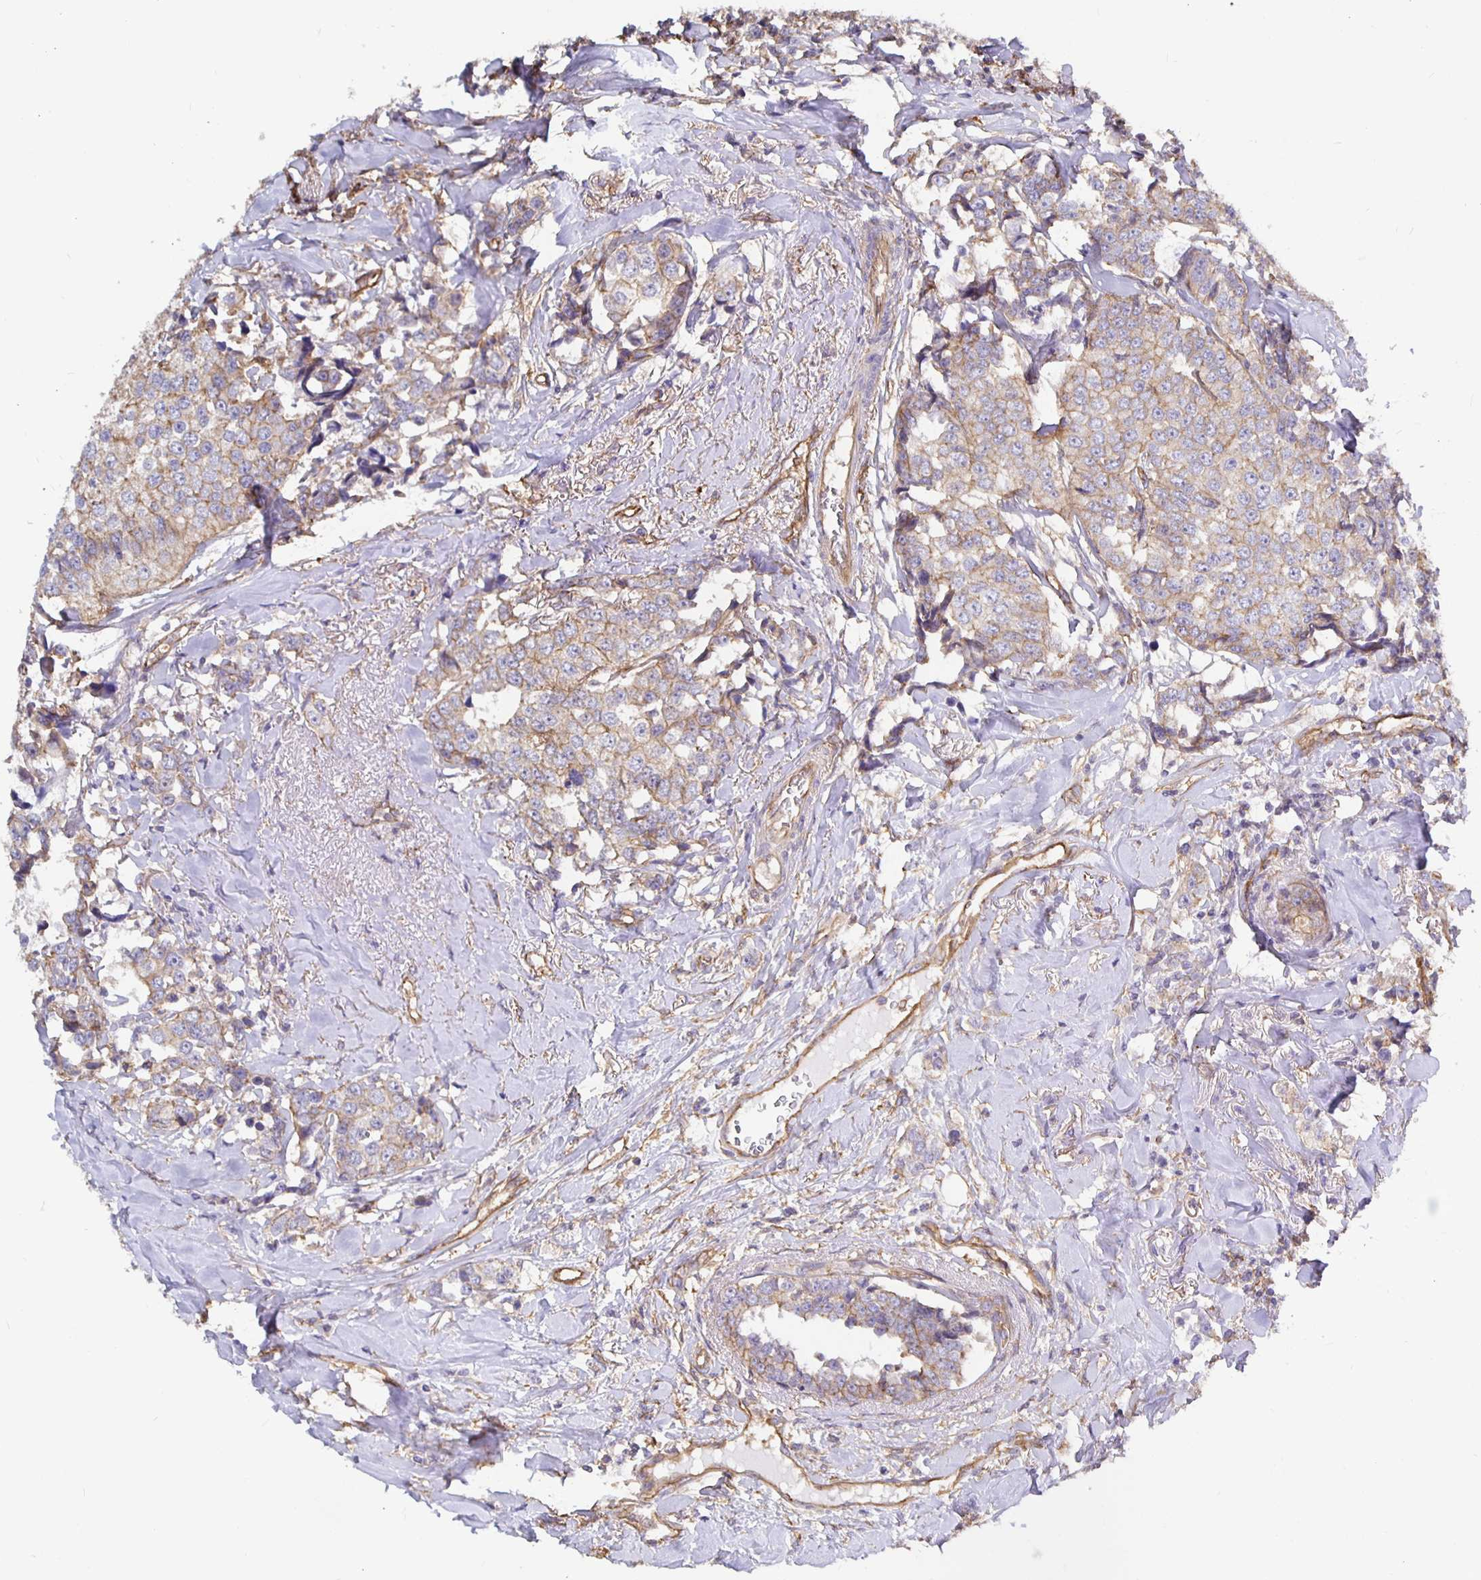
{"staining": {"intensity": "weak", "quantity": "25%-75%", "location": "cytoplasmic/membranous"}, "tissue": "breast cancer", "cell_type": "Tumor cells", "image_type": "cancer", "snomed": [{"axis": "morphology", "description": "Duct carcinoma"}, {"axis": "topography", "description": "Breast"}], "caption": "A high-resolution photomicrograph shows immunohistochemistry staining of intraductal carcinoma (breast), which reveals weak cytoplasmic/membranous positivity in approximately 25%-75% of tumor cells. (DAB (3,3'-diaminobenzidine) IHC with brightfield microscopy, high magnification).", "gene": "ARHGEF39", "patient": {"sex": "female", "age": 80}}